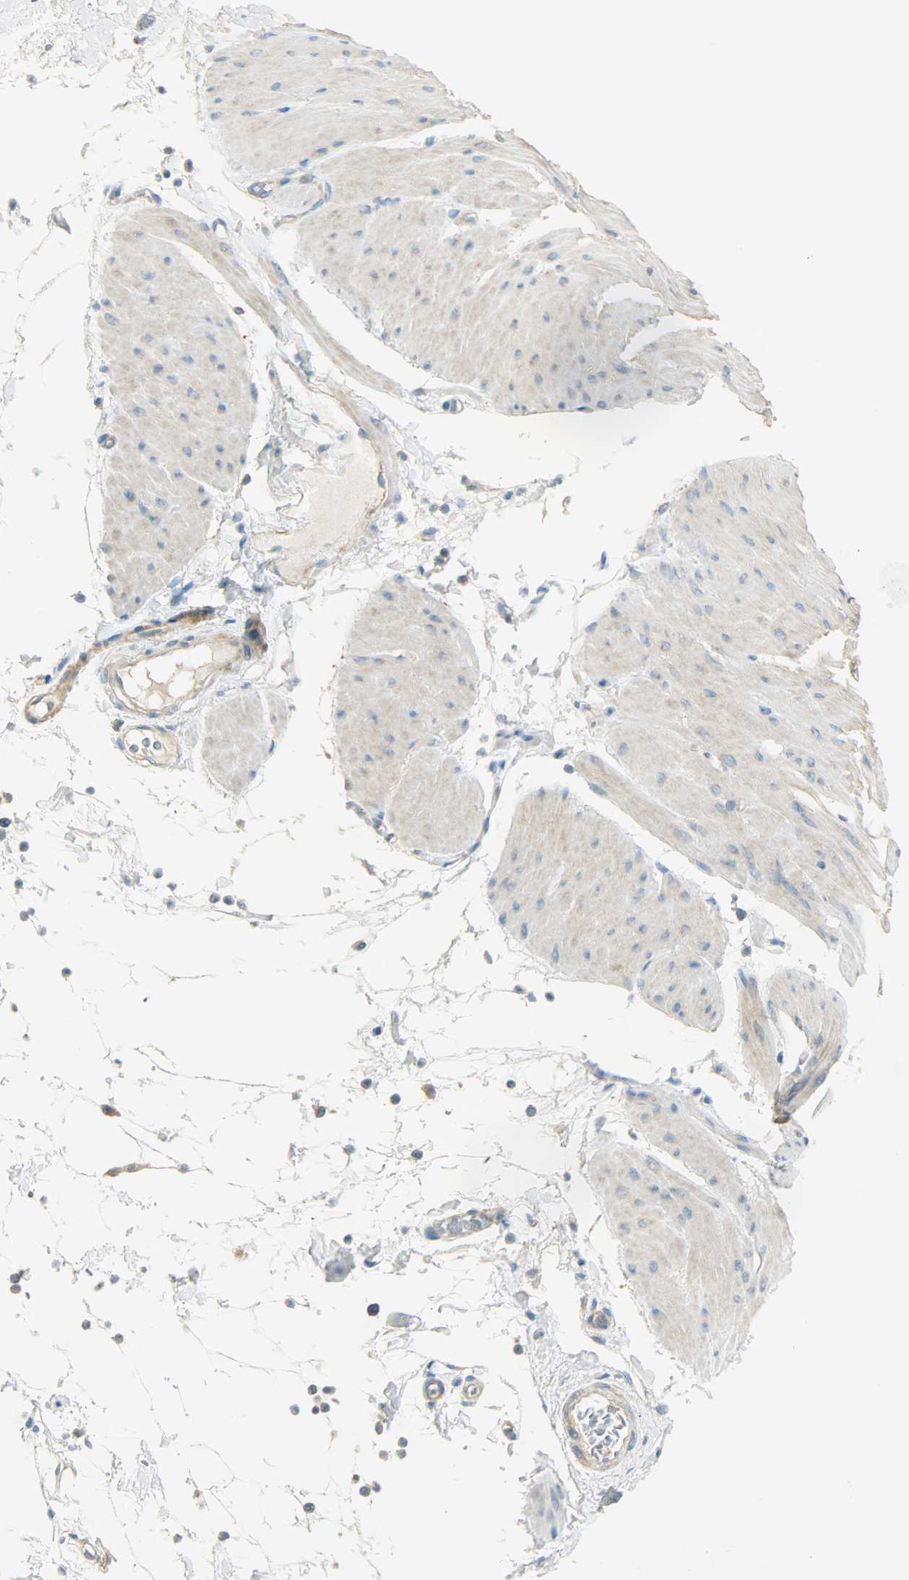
{"staining": {"intensity": "weak", "quantity": "<25%", "location": "cytoplasmic/membranous"}, "tissue": "smooth muscle", "cell_type": "Smooth muscle cells", "image_type": "normal", "snomed": [{"axis": "morphology", "description": "Normal tissue, NOS"}, {"axis": "topography", "description": "Smooth muscle"}, {"axis": "topography", "description": "Colon"}], "caption": "The image displays no significant expression in smooth muscle cells of smooth muscle. Nuclei are stained in blue.", "gene": "TSC22D2", "patient": {"sex": "male", "age": 67}}